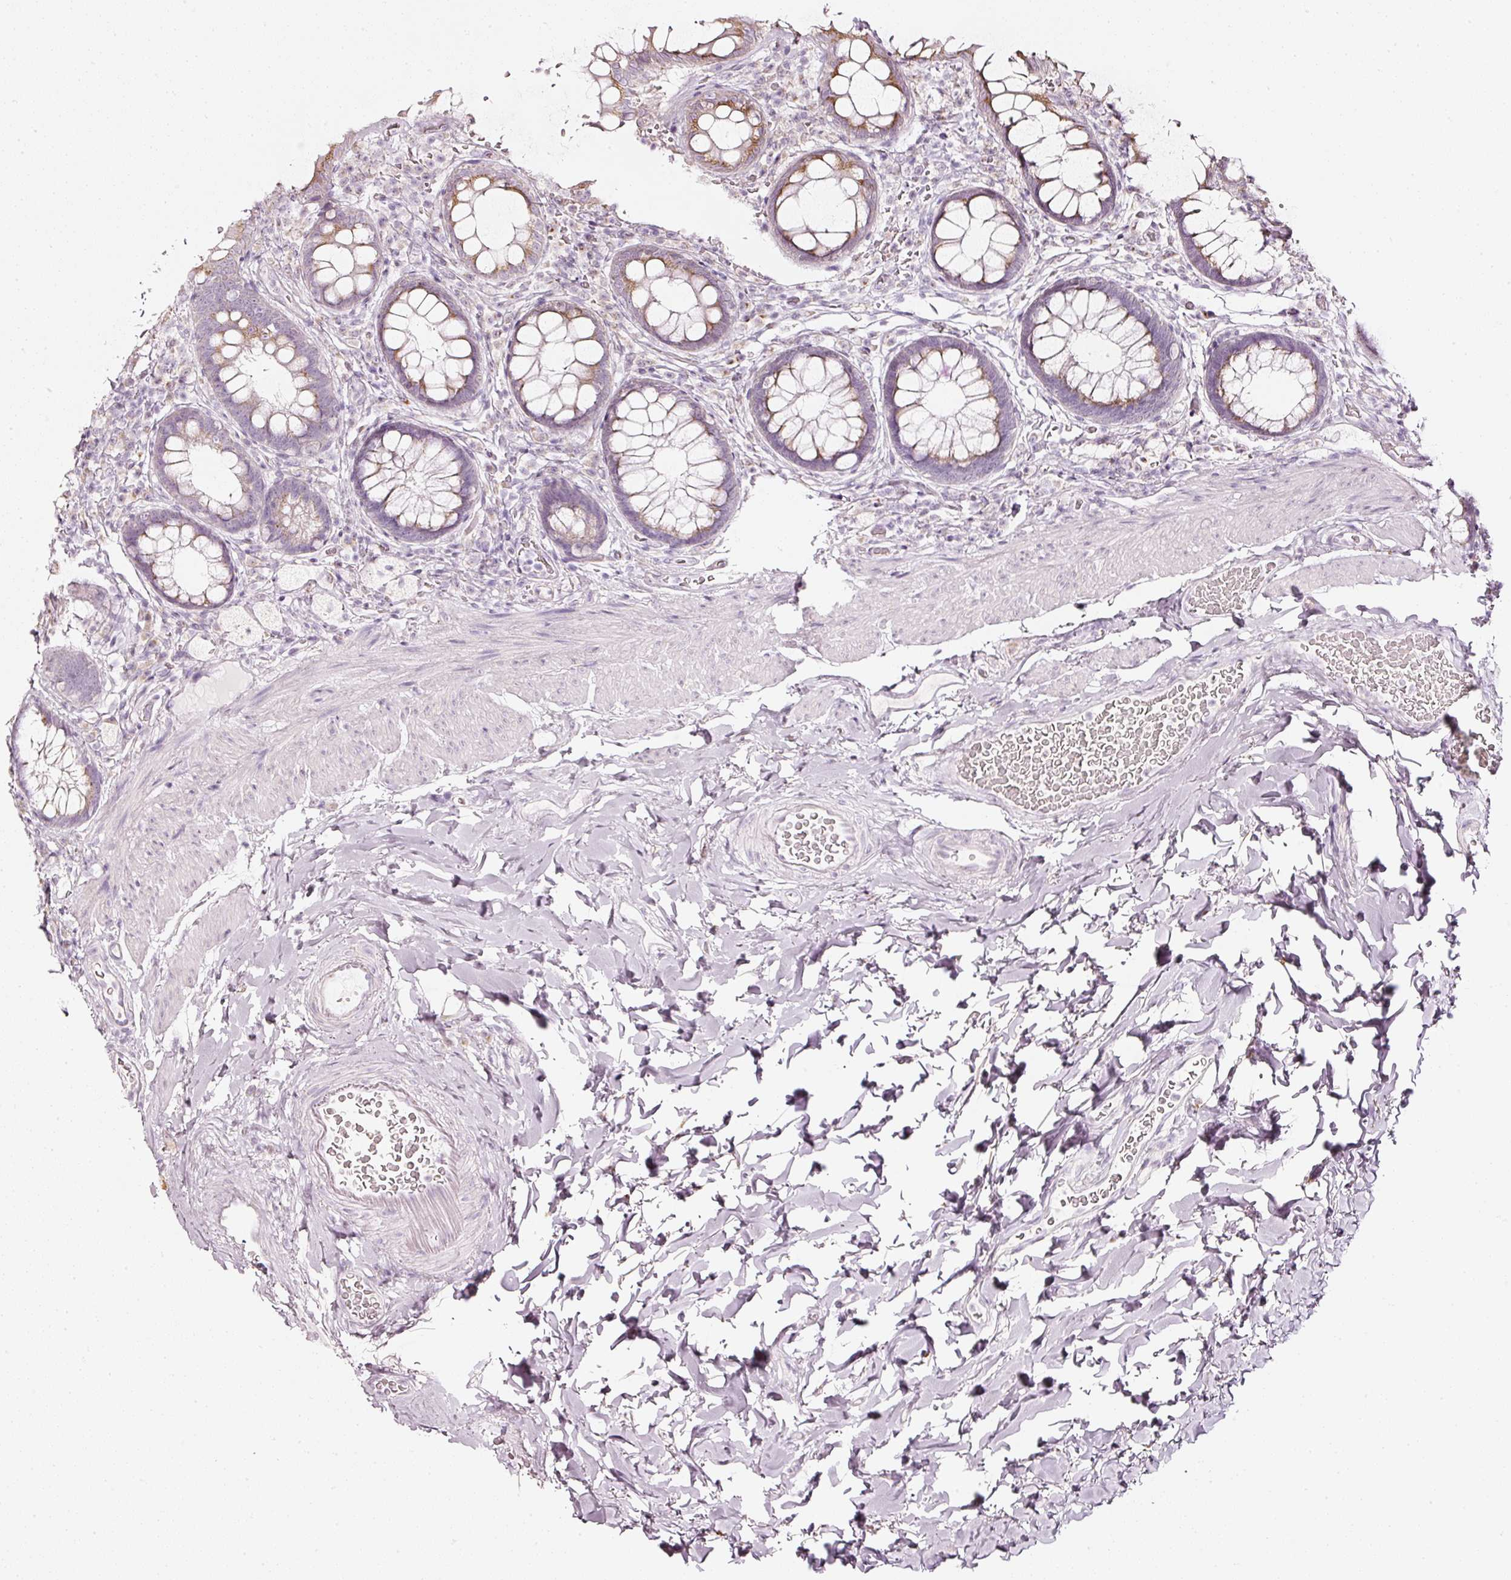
{"staining": {"intensity": "moderate", "quantity": "25%-75%", "location": "cytoplasmic/membranous"}, "tissue": "rectum", "cell_type": "Glandular cells", "image_type": "normal", "snomed": [{"axis": "morphology", "description": "Normal tissue, NOS"}, {"axis": "topography", "description": "Rectum"}], "caption": "A high-resolution micrograph shows IHC staining of unremarkable rectum, which demonstrates moderate cytoplasmic/membranous positivity in approximately 25%-75% of glandular cells.", "gene": "SDF4", "patient": {"sex": "female", "age": 69}}